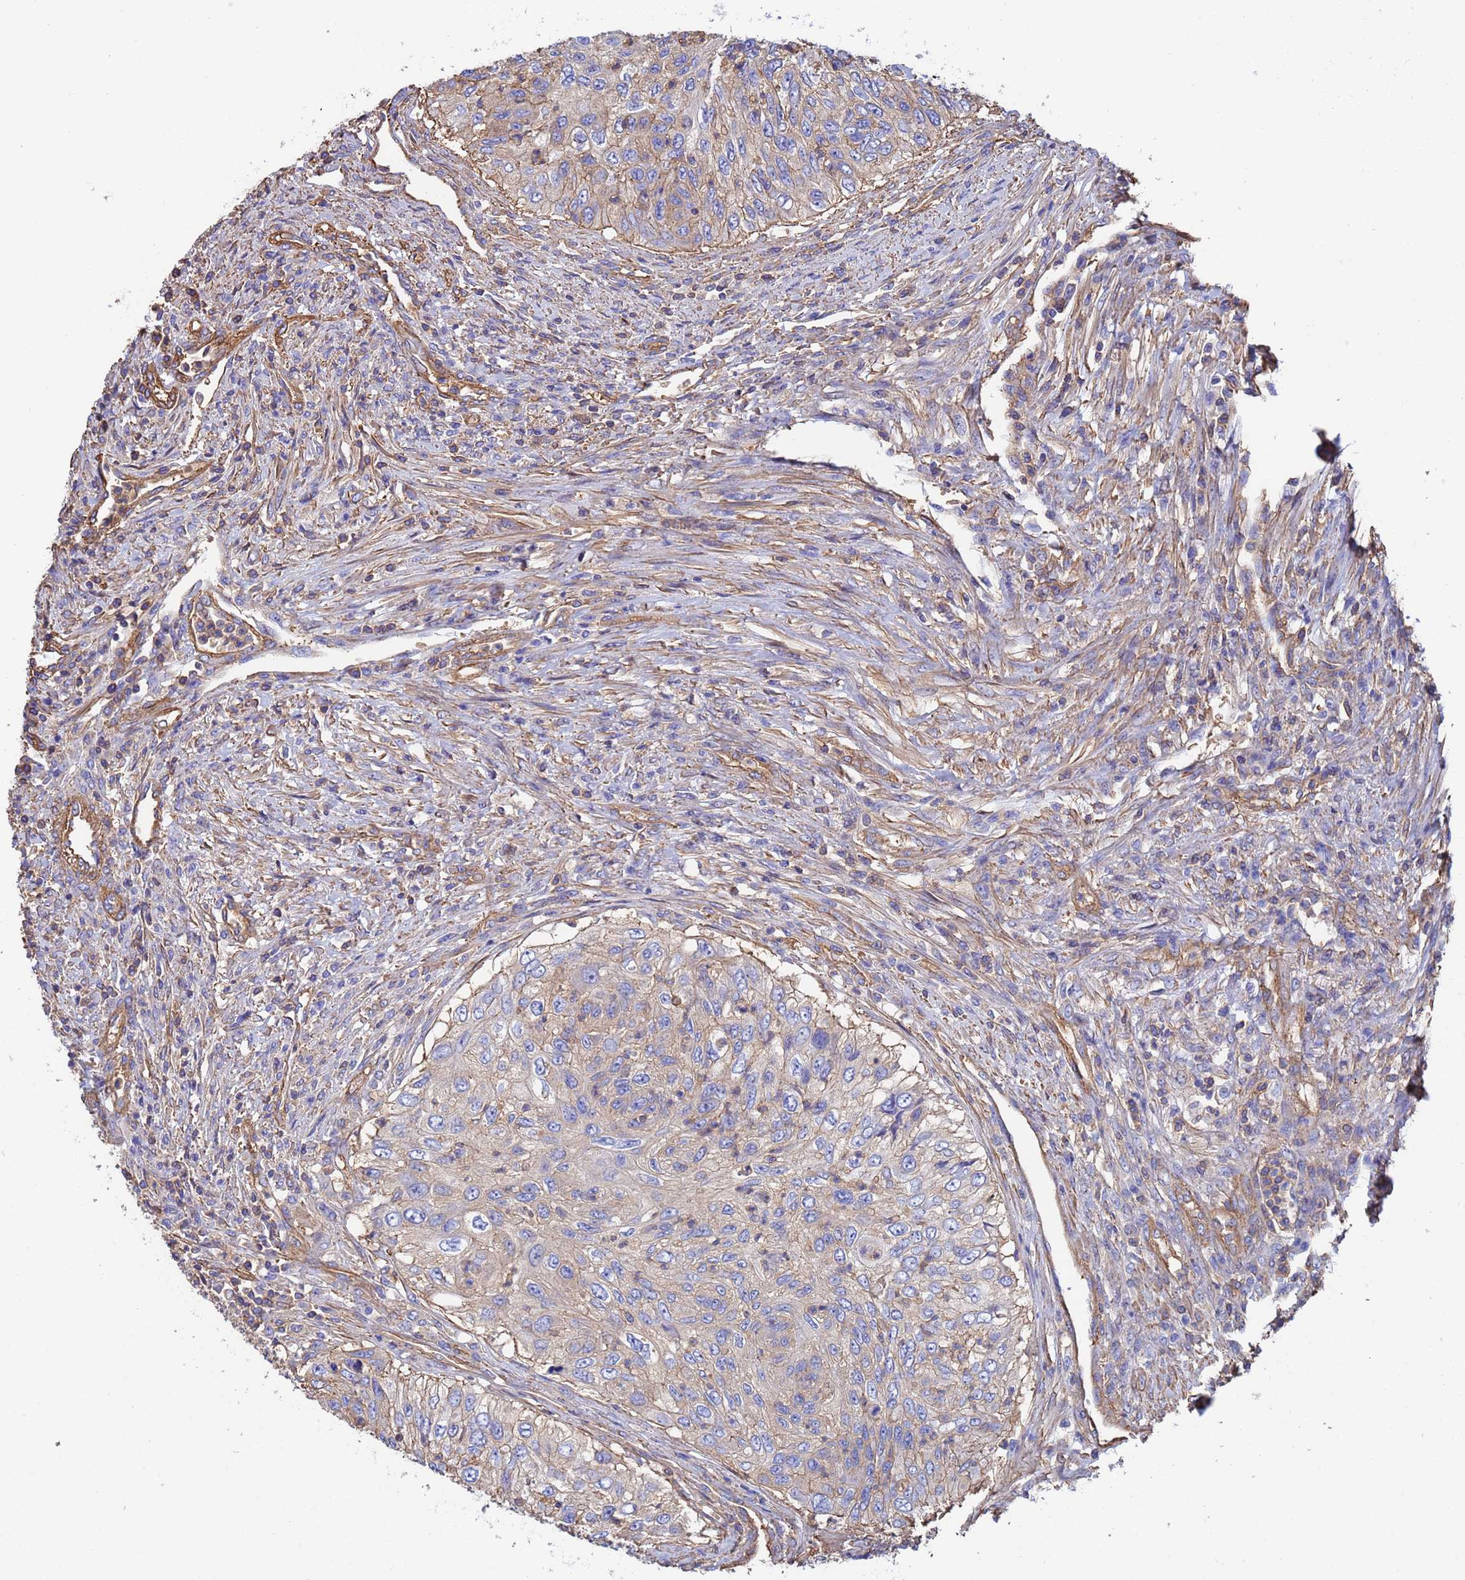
{"staining": {"intensity": "weak", "quantity": ">75%", "location": "cytoplasmic/membranous"}, "tissue": "urothelial cancer", "cell_type": "Tumor cells", "image_type": "cancer", "snomed": [{"axis": "morphology", "description": "Urothelial carcinoma, High grade"}, {"axis": "topography", "description": "Urinary bladder"}], "caption": "About >75% of tumor cells in urothelial carcinoma (high-grade) demonstrate weak cytoplasmic/membranous protein expression as visualized by brown immunohistochemical staining.", "gene": "MYL12A", "patient": {"sex": "female", "age": 60}}